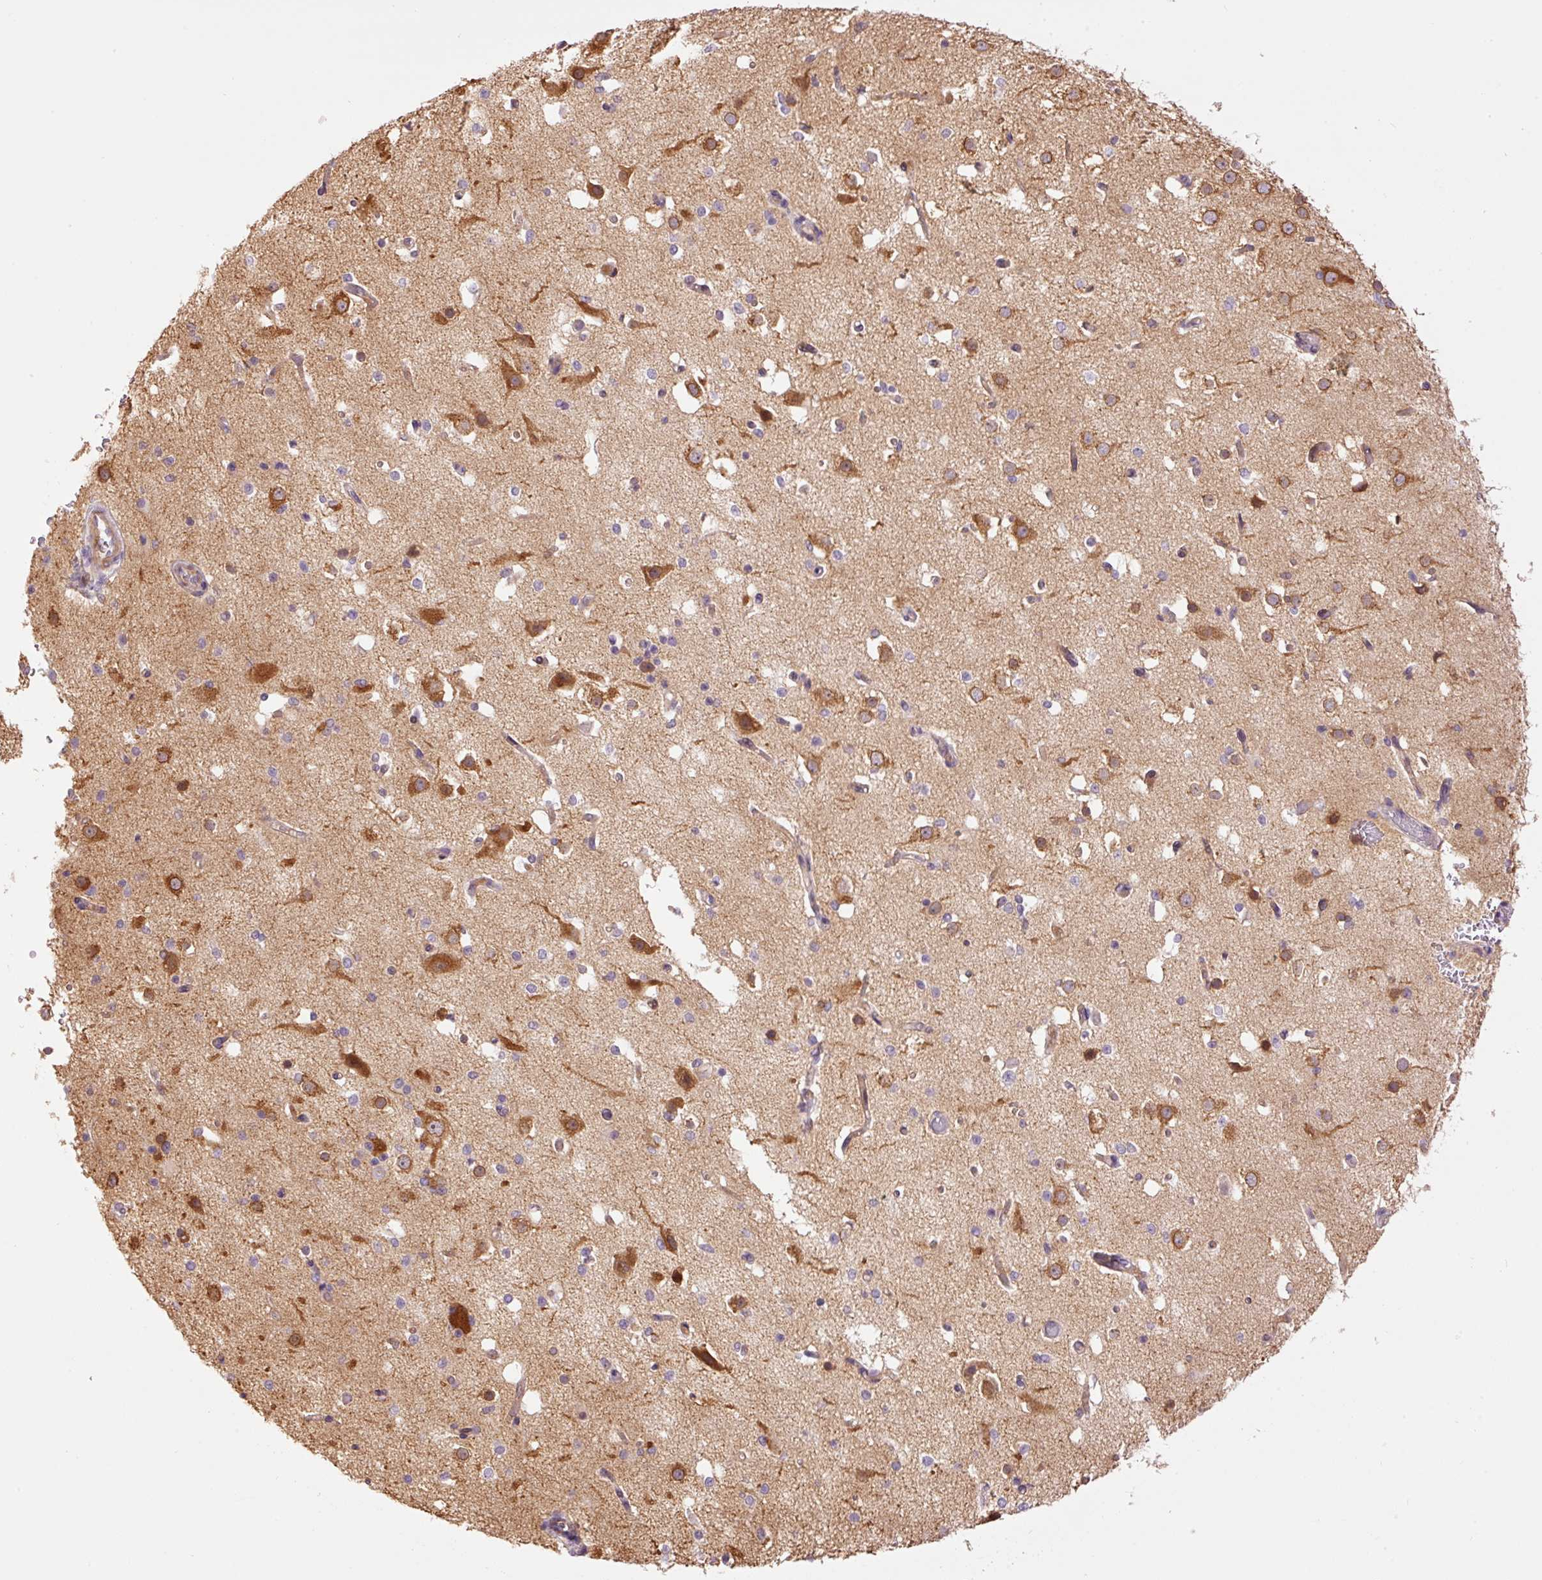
{"staining": {"intensity": "negative", "quantity": "none", "location": "none"}, "tissue": "cerebral cortex", "cell_type": "Endothelial cells", "image_type": "normal", "snomed": [{"axis": "morphology", "description": "Normal tissue, NOS"}, {"axis": "morphology", "description": "Inflammation, NOS"}, {"axis": "topography", "description": "Cerebral cortex"}], "caption": "This is an immunohistochemistry micrograph of normal cerebral cortex. There is no expression in endothelial cells.", "gene": "SLC29A3", "patient": {"sex": "male", "age": 6}}